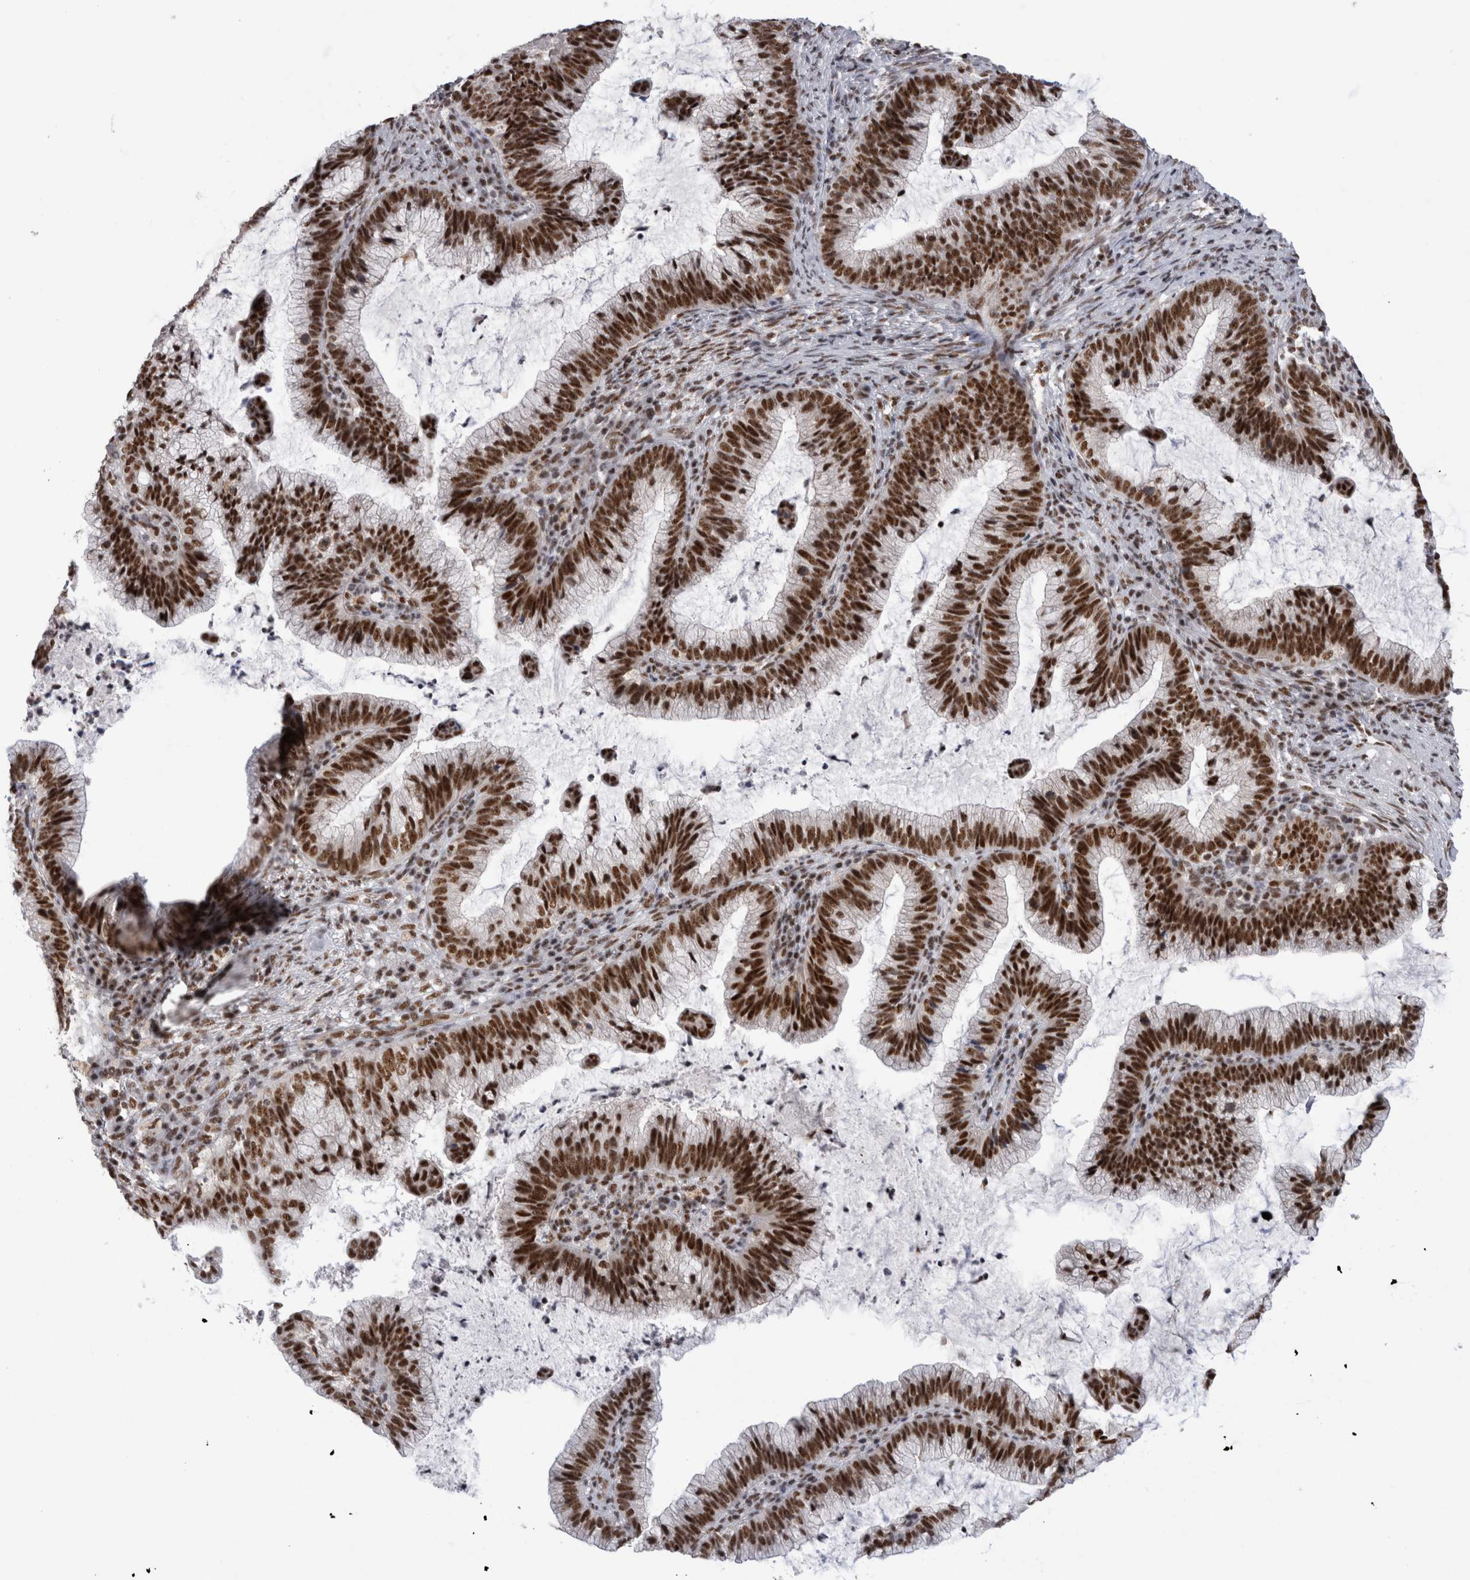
{"staining": {"intensity": "strong", "quantity": ">75%", "location": "nuclear"}, "tissue": "cervical cancer", "cell_type": "Tumor cells", "image_type": "cancer", "snomed": [{"axis": "morphology", "description": "Adenocarcinoma, NOS"}, {"axis": "topography", "description": "Cervix"}], "caption": "About >75% of tumor cells in cervical adenocarcinoma show strong nuclear protein expression as visualized by brown immunohistochemical staining.", "gene": "CDK11A", "patient": {"sex": "female", "age": 36}}